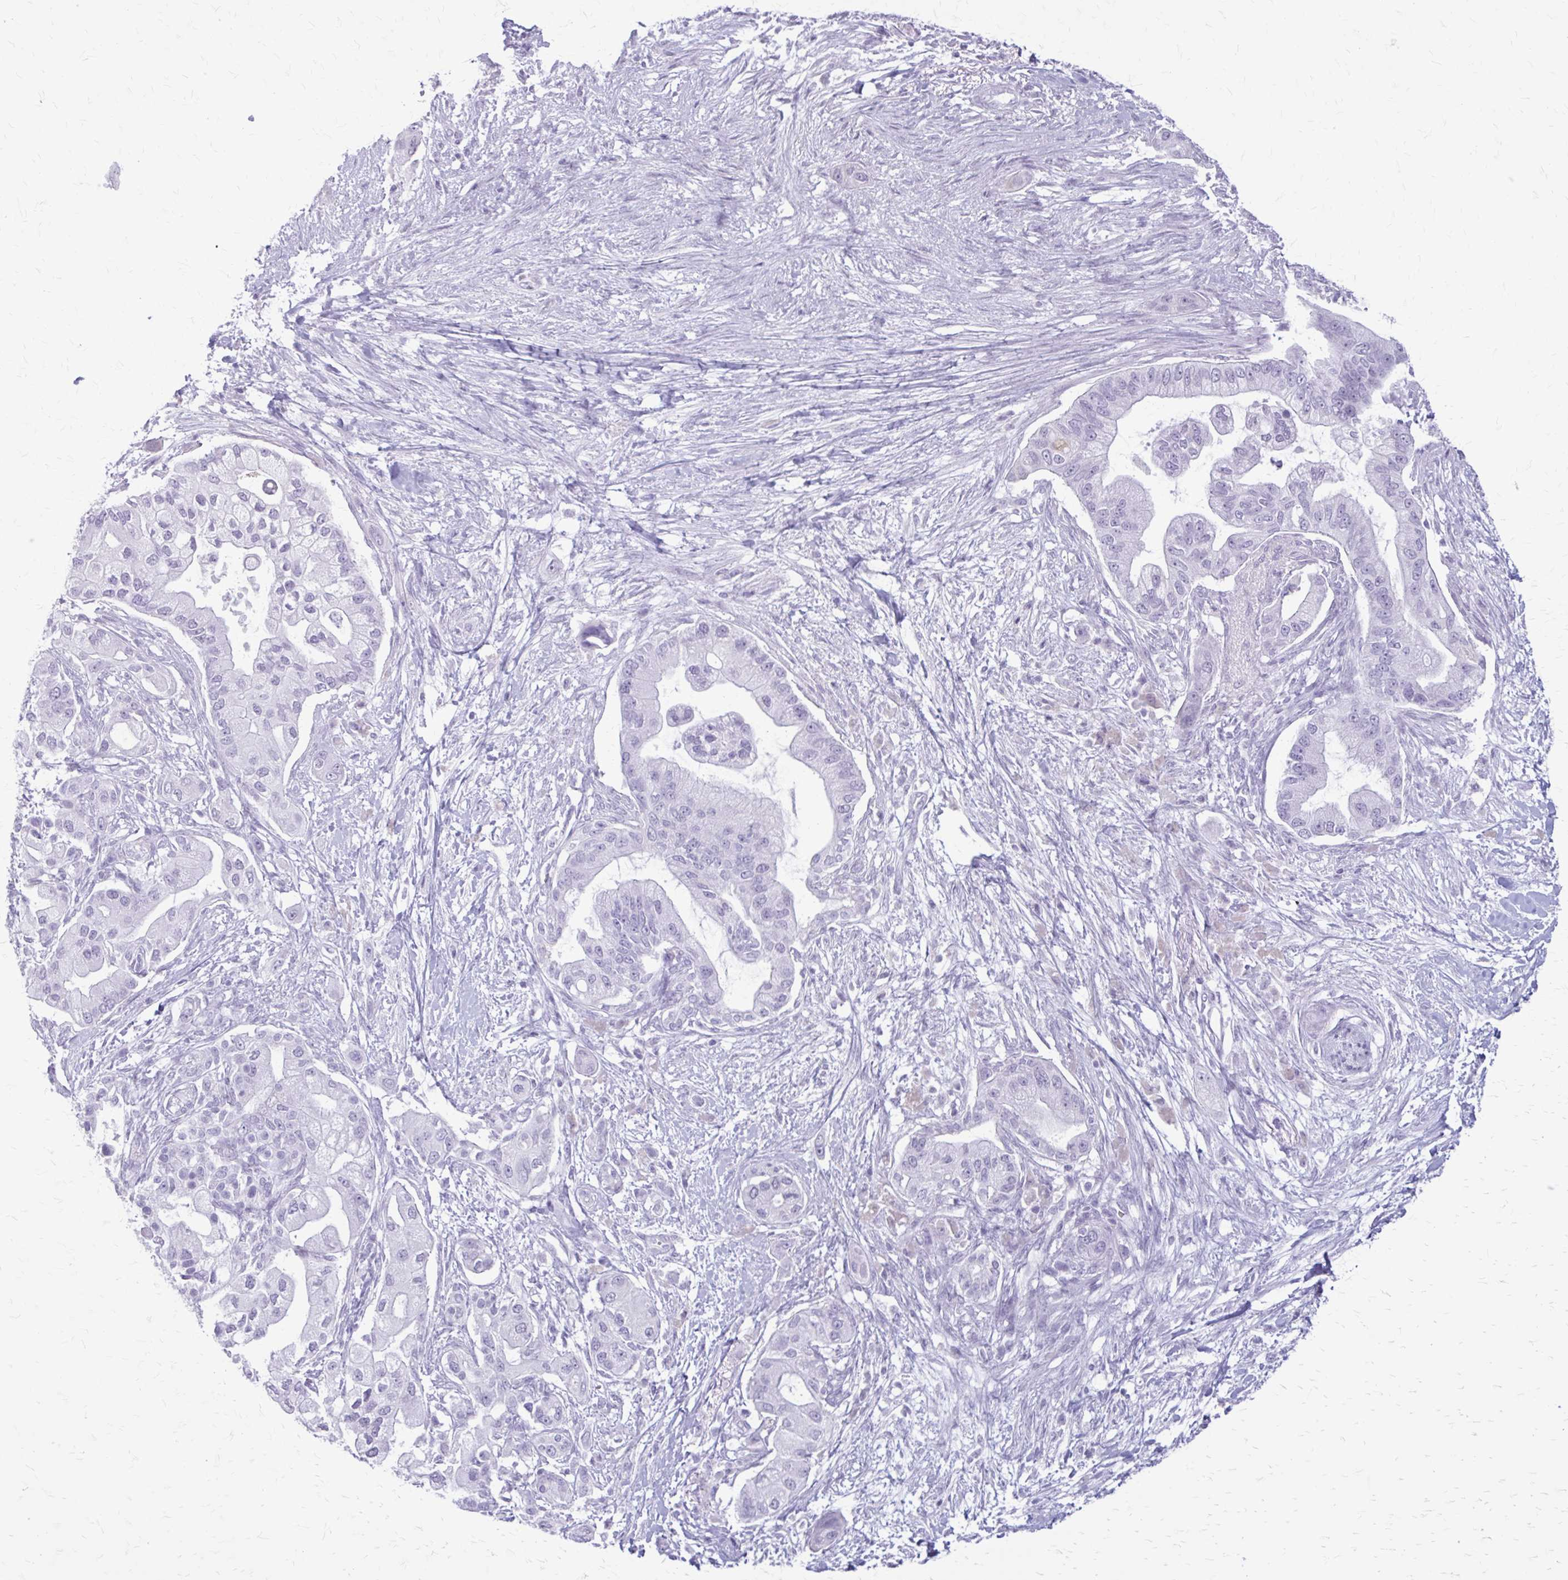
{"staining": {"intensity": "negative", "quantity": "none", "location": "none"}, "tissue": "pancreatic cancer", "cell_type": "Tumor cells", "image_type": "cancer", "snomed": [{"axis": "morphology", "description": "Adenocarcinoma, NOS"}, {"axis": "topography", "description": "Pancreas"}], "caption": "The IHC histopathology image has no significant staining in tumor cells of adenocarcinoma (pancreatic) tissue.", "gene": "KRT5", "patient": {"sex": "male", "age": 57}}